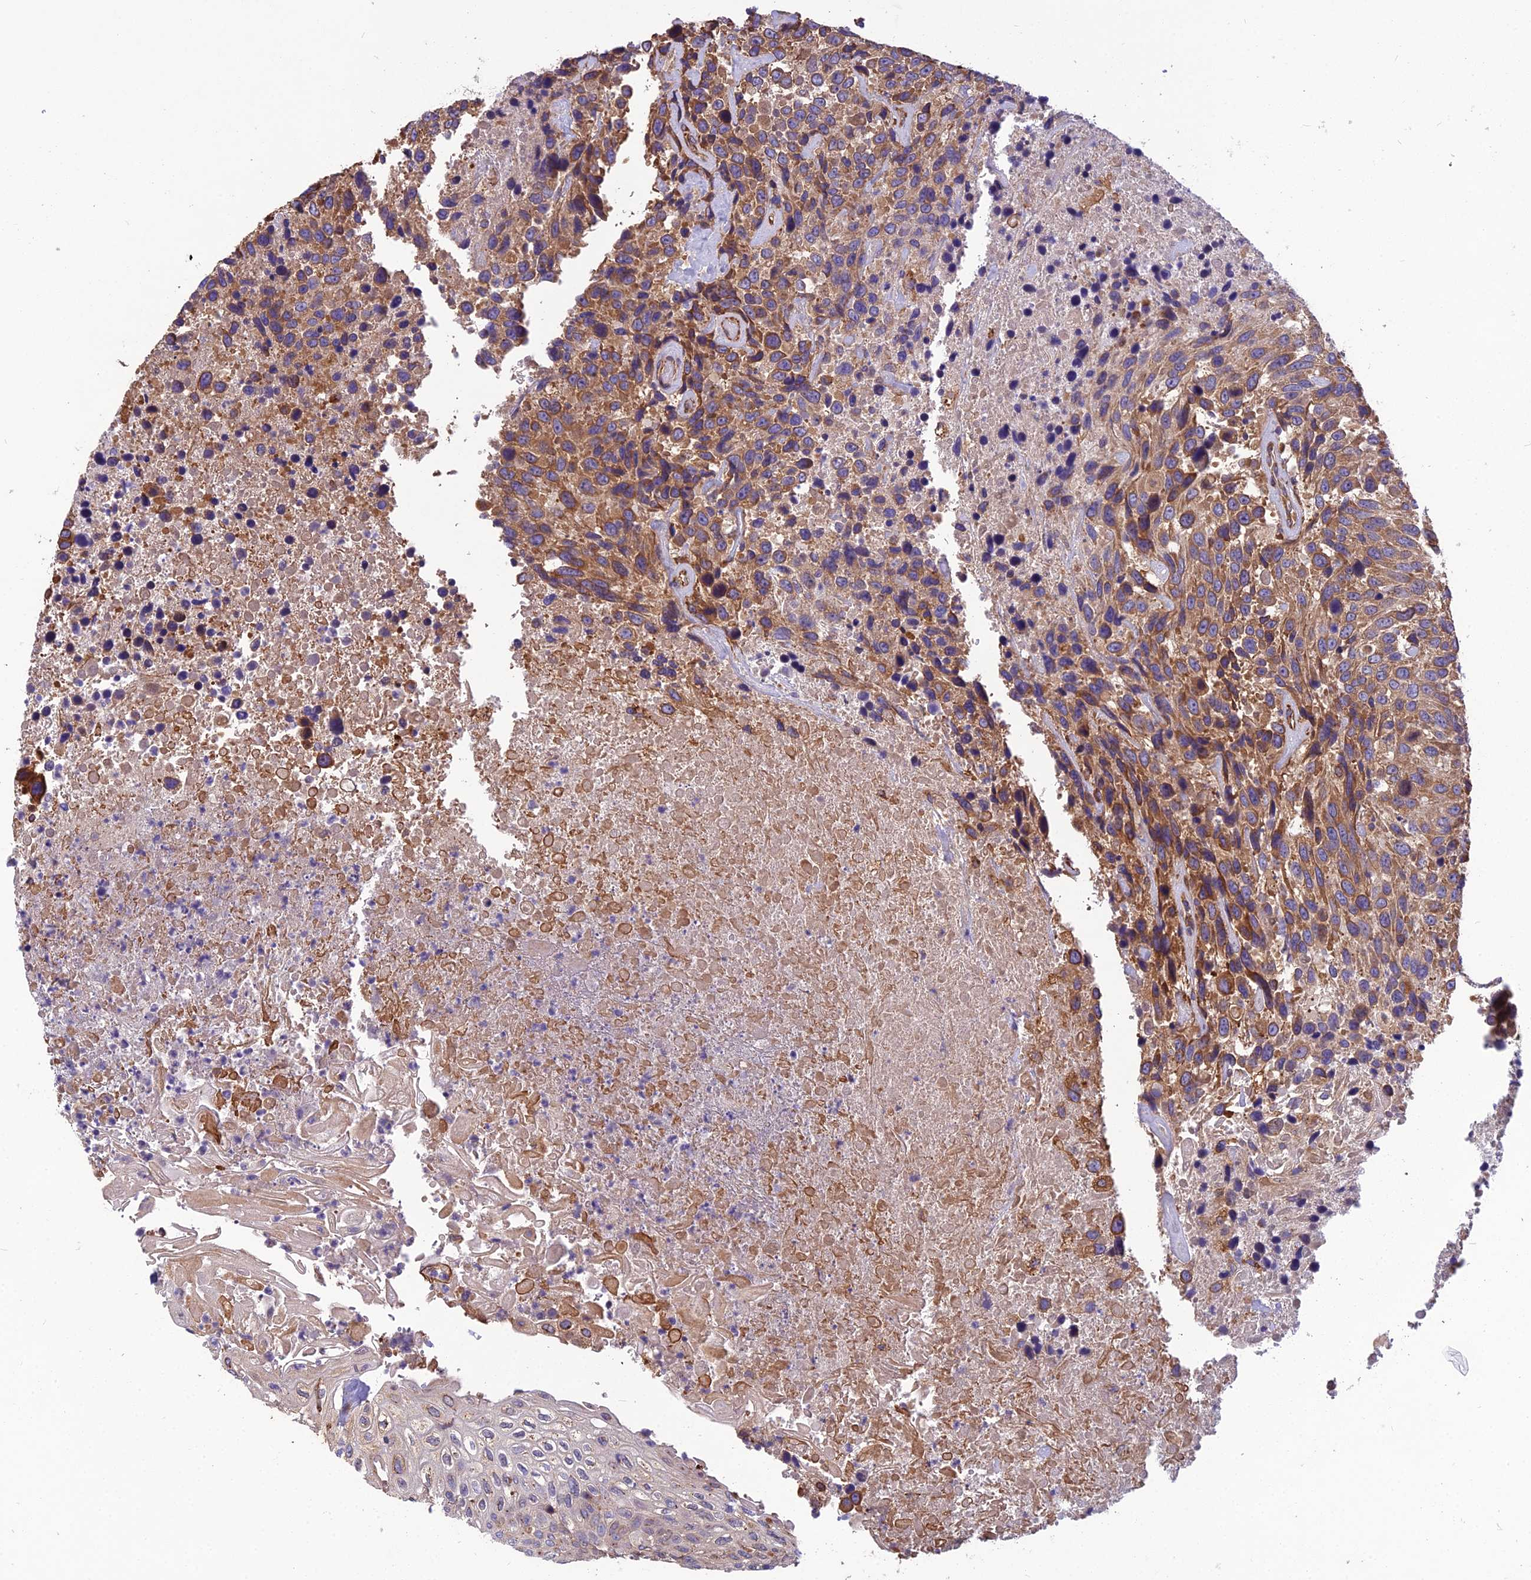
{"staining": {"intensity": "moderate", "quantity": ">75%", "location": "cytoplasmic/membranous"}, "tissue": "urothelial cancer", "cell_type": "Tumor cells", "image_type": "cancer", "snomed": [{"axis": "morphology", "description": "Urothelial carcinoma, High grade"}, {"axis": "topography", "description": "Urinary bladder"}], "caption": "The image exhibits immunohistochemical staining of urothelial carcinoma (high-grade). There is moderate cytoplasmic/membranous staining is appreciated in about >75% of tumor cells. (Brightfield microscopy of DAB IHC at high magnification).", "gene": "SPDL1", "patient": {"sex": "female", "age": 70}}